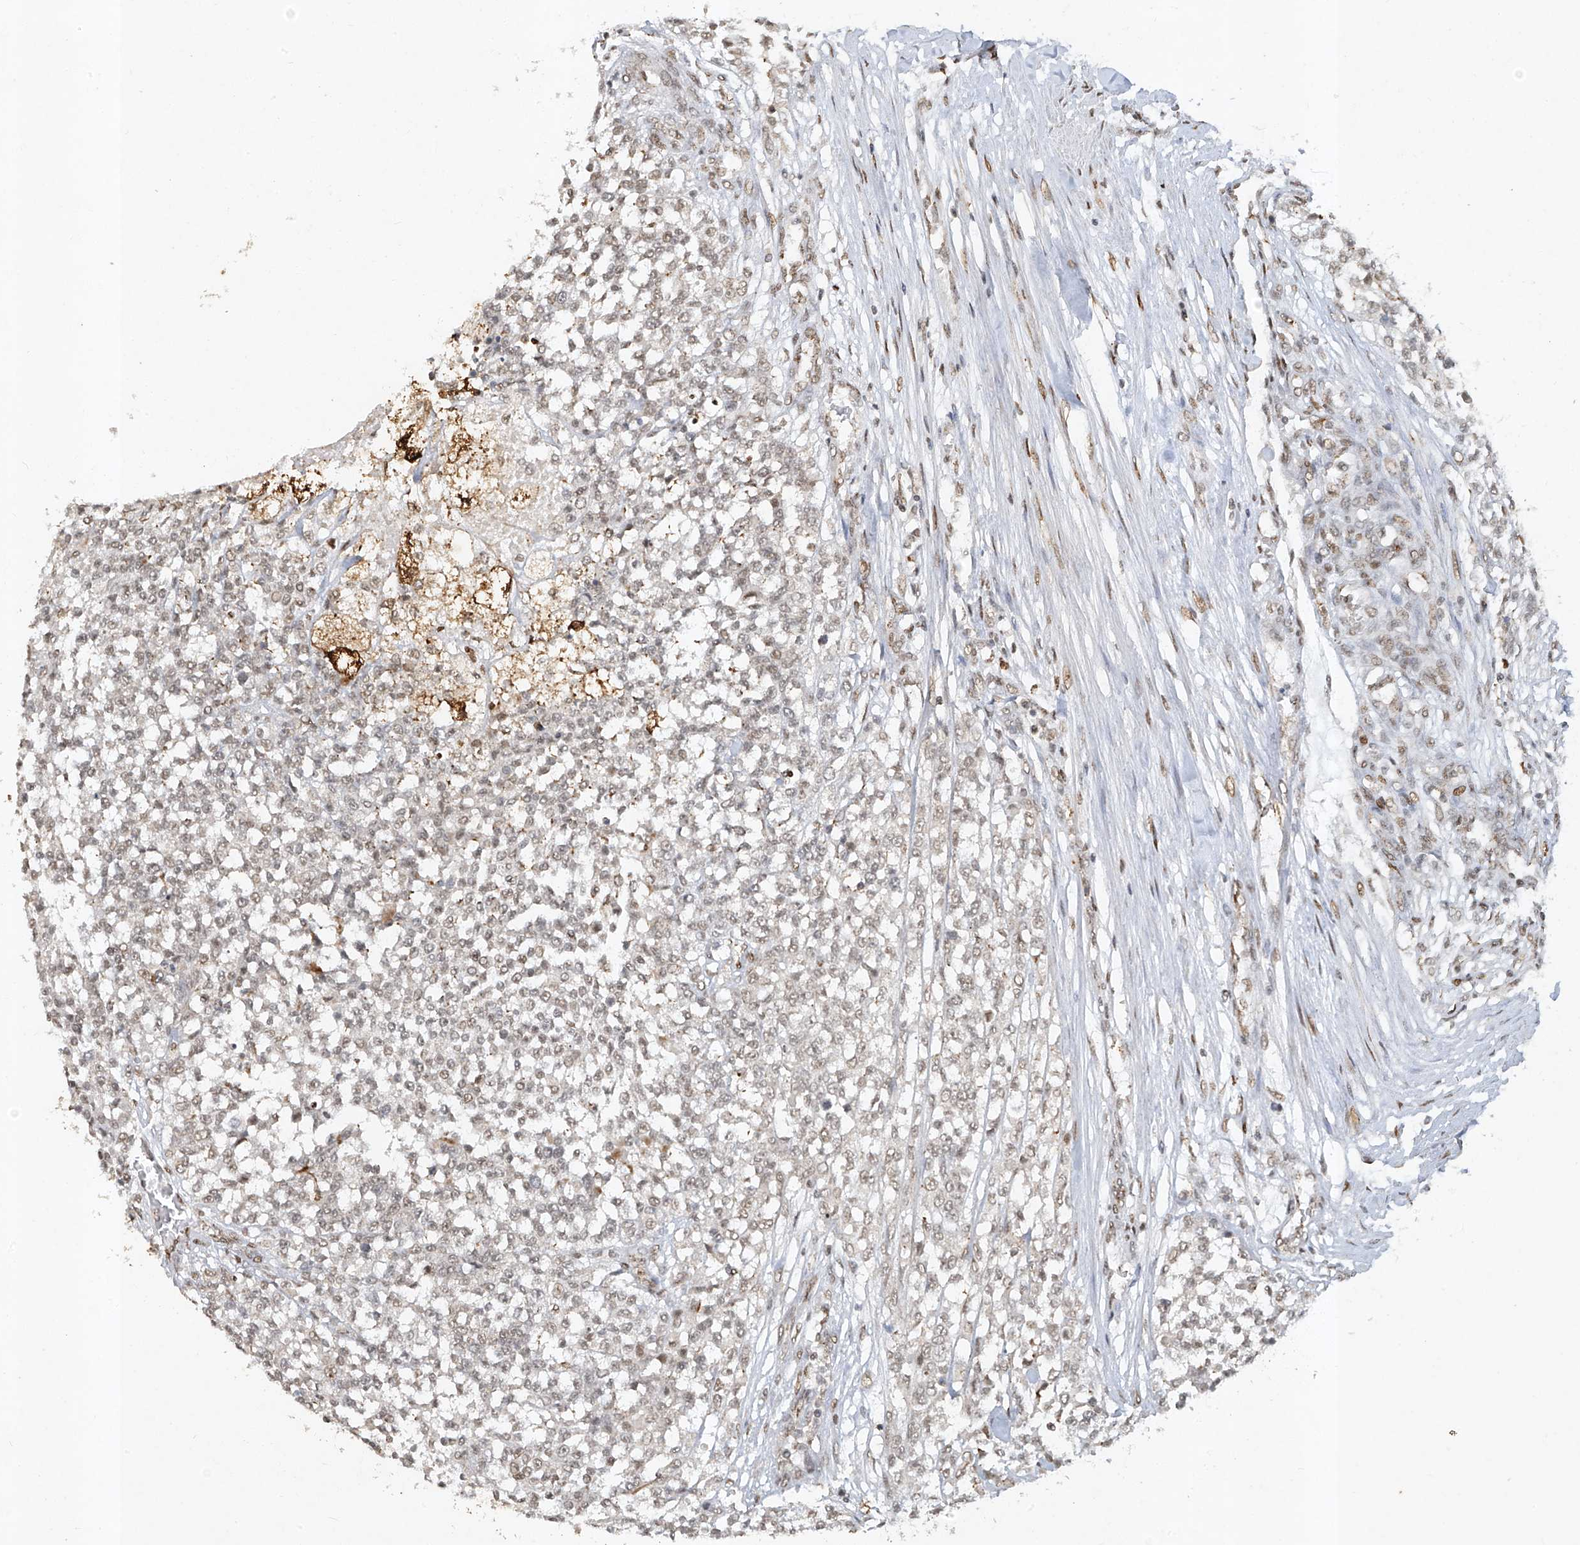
{"staining": {"intensity": "weak", "quantity": "25%-75%", "location": "nuclear"}, "tissue": "testis cancer", "cell_type": "Tumor cells", "image_type": "cancer", "snomed": [{"axis": "morphology", "description": "Seminoma, NOS"}, {"axis": "topography", "description": "Testis"}], "caption": "Testis cancer (seminoma) stained for a protein (brown) reveals weak nuclear positive expression in approximately 25%-75% of tumor cells.", "gene": "ATRIP", "patient": {"sex": "male", "age": 59}}